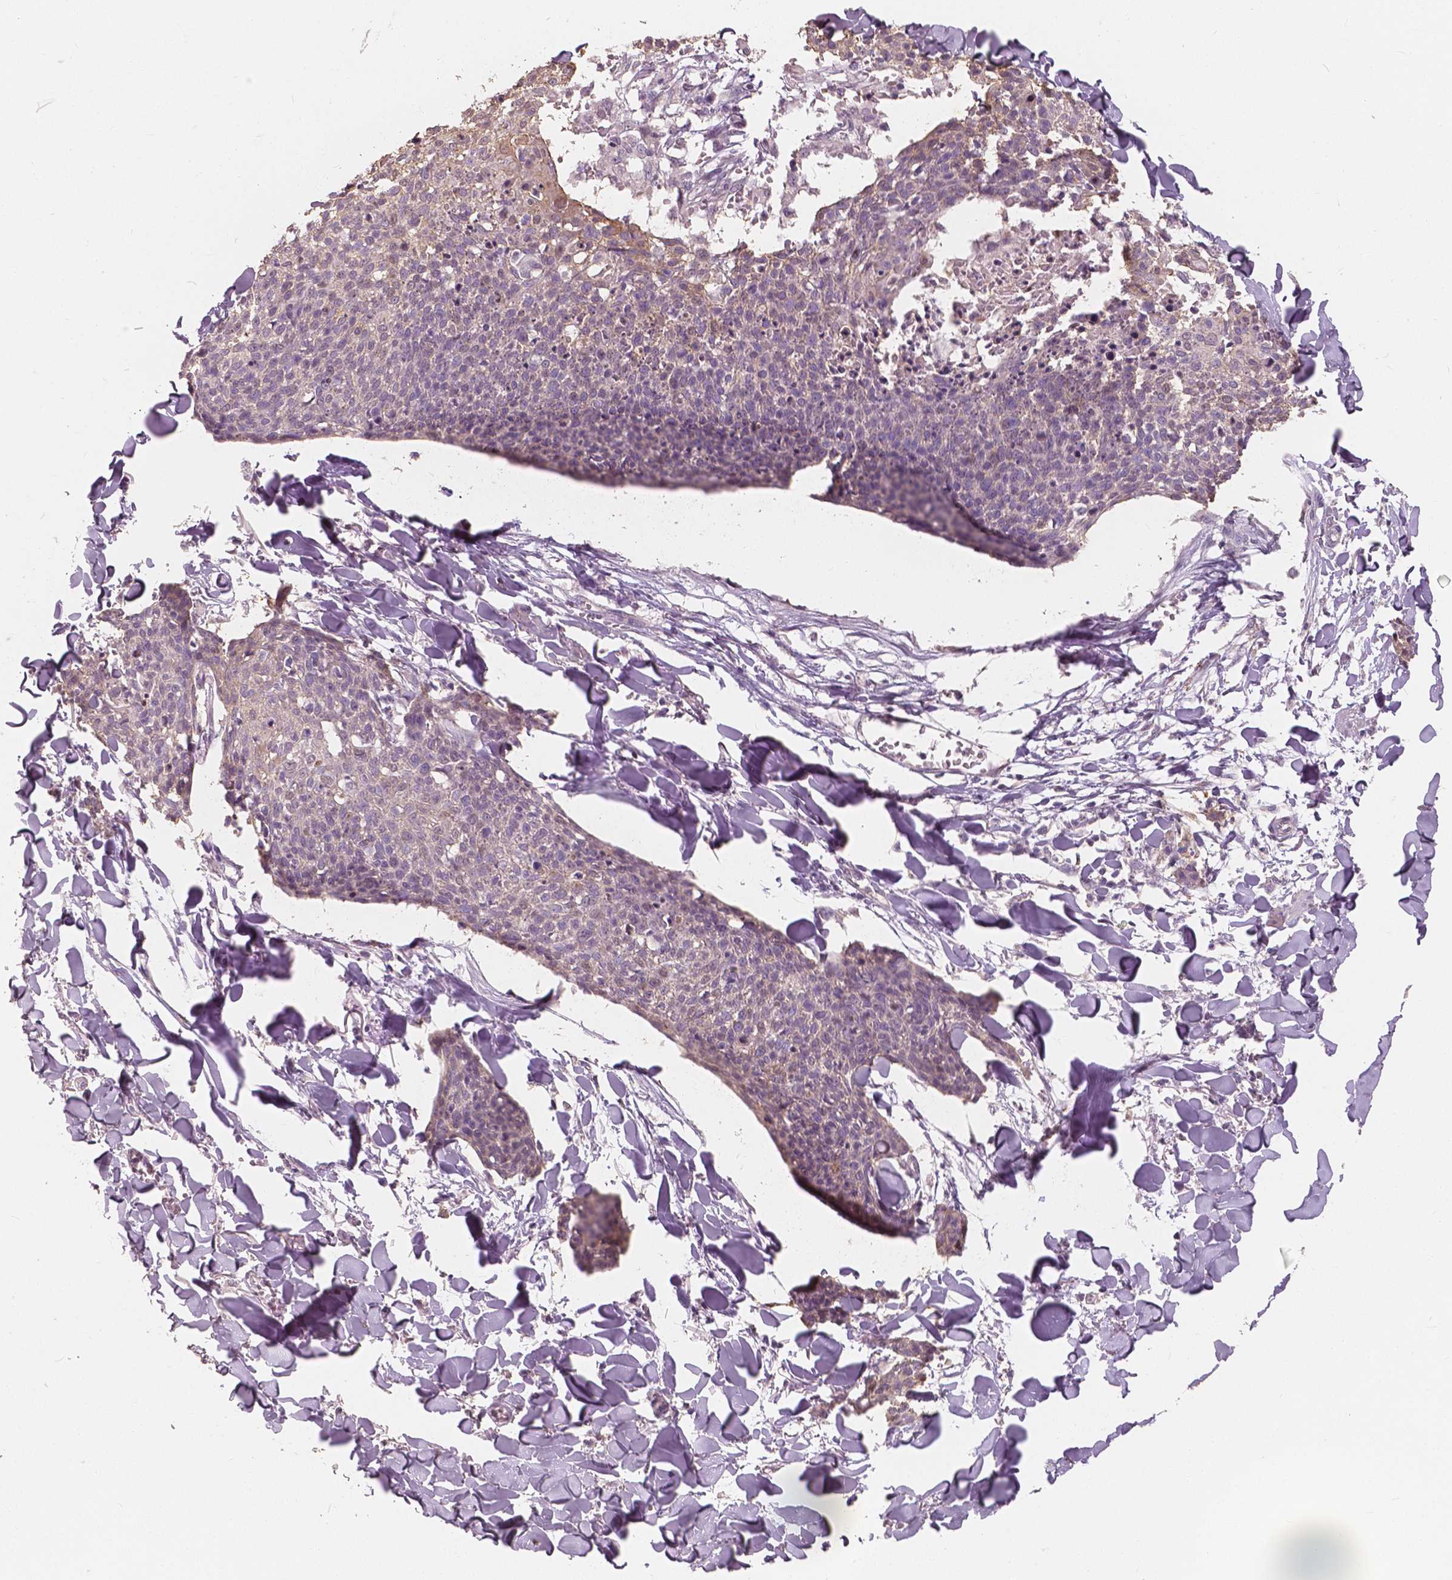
{"staining": {"intensity": "negative", "quantity": "none", "location": "none"}, "tissue": "skin cancer", "cell_type": "Tumor cells", "image_type": "cancer", "snomed": [{"axis": "morphology", "description": "Squamous cell carcinoma, NOS"}, {"axis": "topography", "description": "Skin"}, {"axis": "topography", "description": "Vulva"}], "caption": "This is an immunohistochemistry photomicrograph of human squamous cell carcinoma (skin). There is no staining in tumor cells.", "gene": "SAT2", "patient": {"sex": "female", "age": 75}}